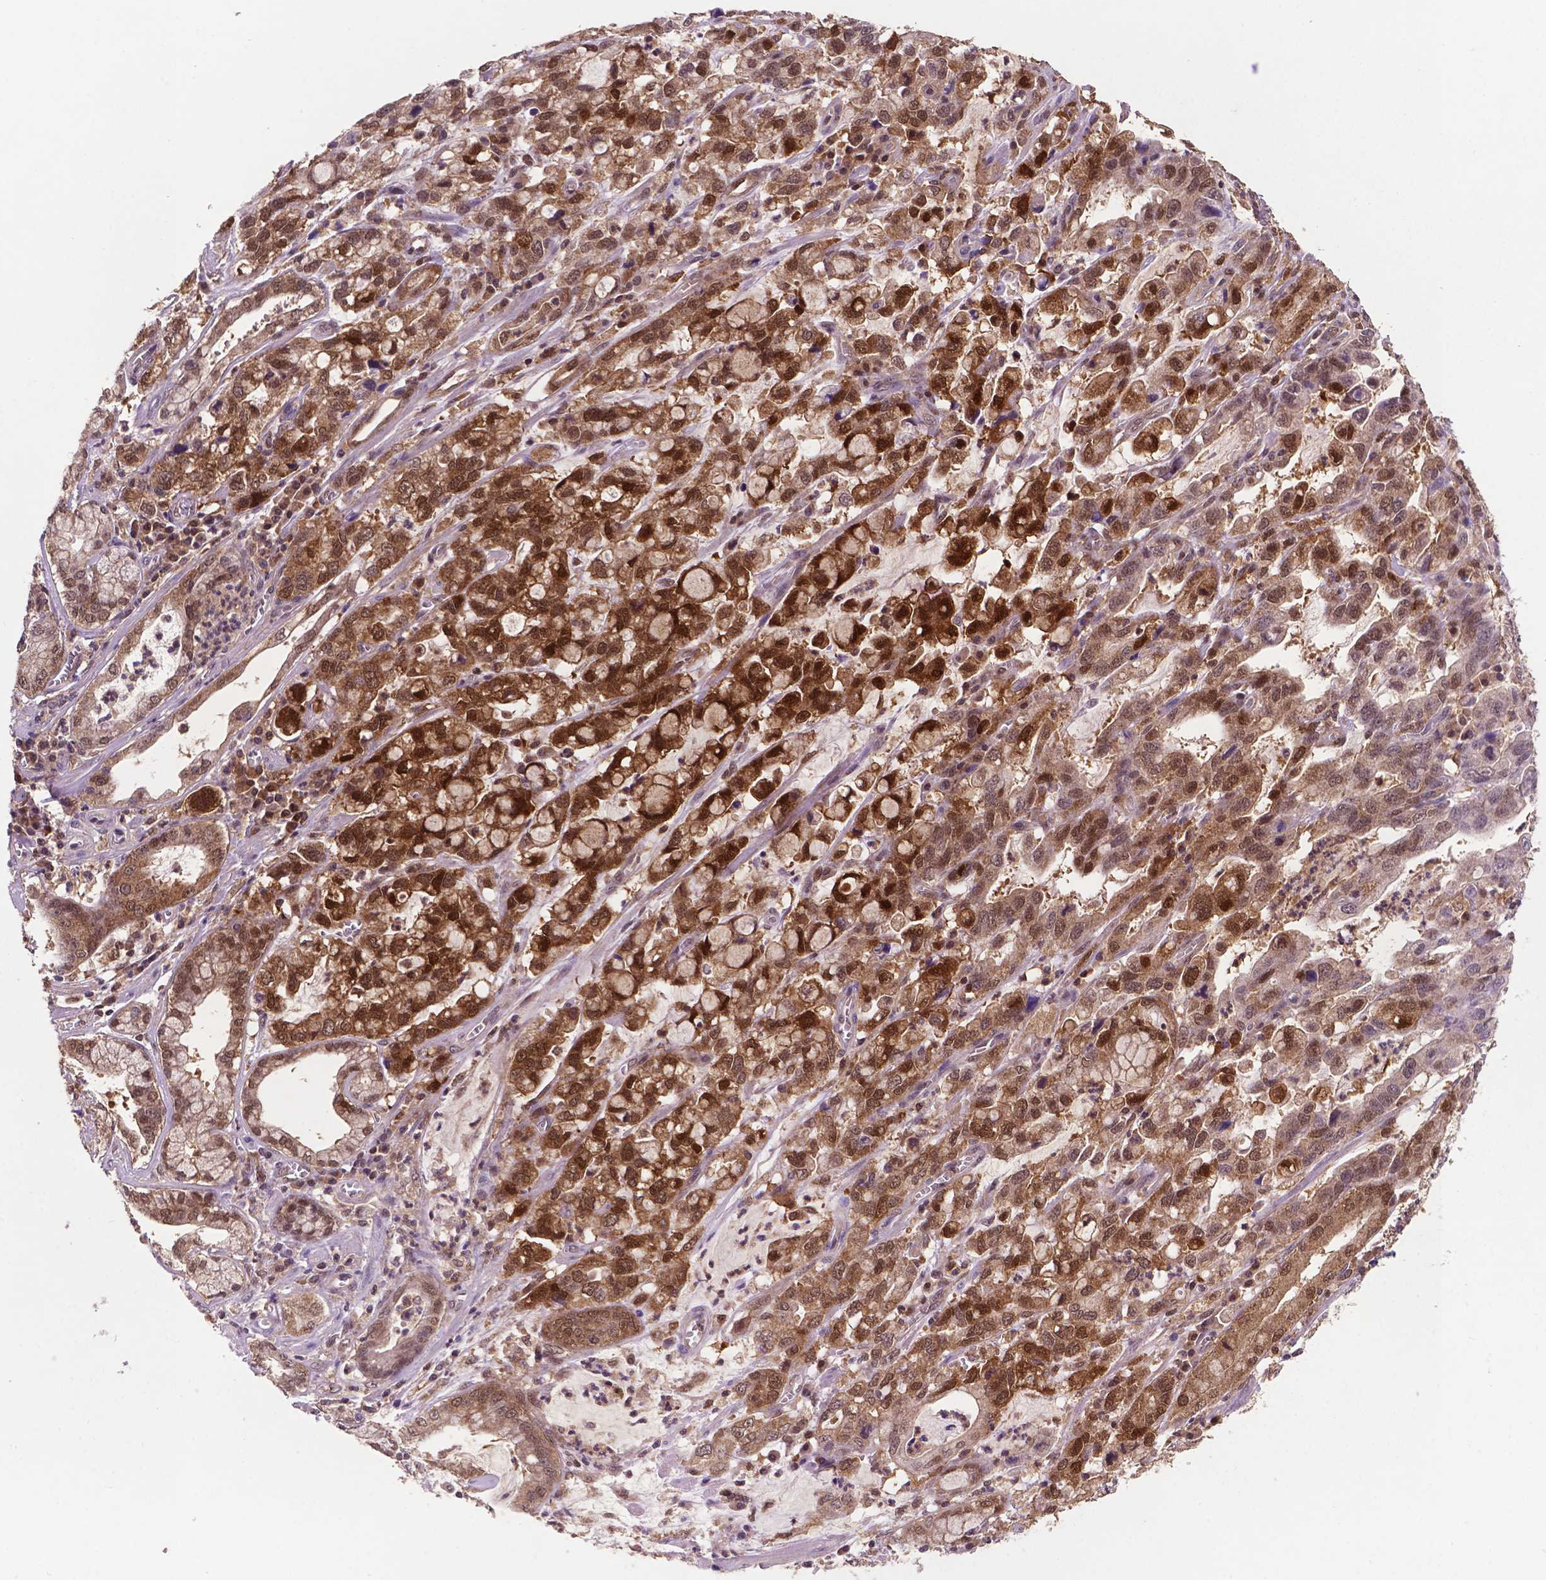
{"staining": {"intensity": "moderate", "quantity": "25%-75%", "location": "cytoplasmic/membranous,nuclear"}, "tissue": "stomach cancer", "cell_type": "Tumor cells", "image_type": "cancer", "snomed": [{"axis": "morphology", "description": "Adenocarcinoma, NOS"}, {"axis": "topography", "description": "Stomach, lower"}], "caption": "Stomach cancer stained for a protein exhibits moderate cytoplasmic/membranous and nuclear positivity in tumor cells.", "gene": "UBE2L6", "patient": {"sex": "female", "age": 76}}